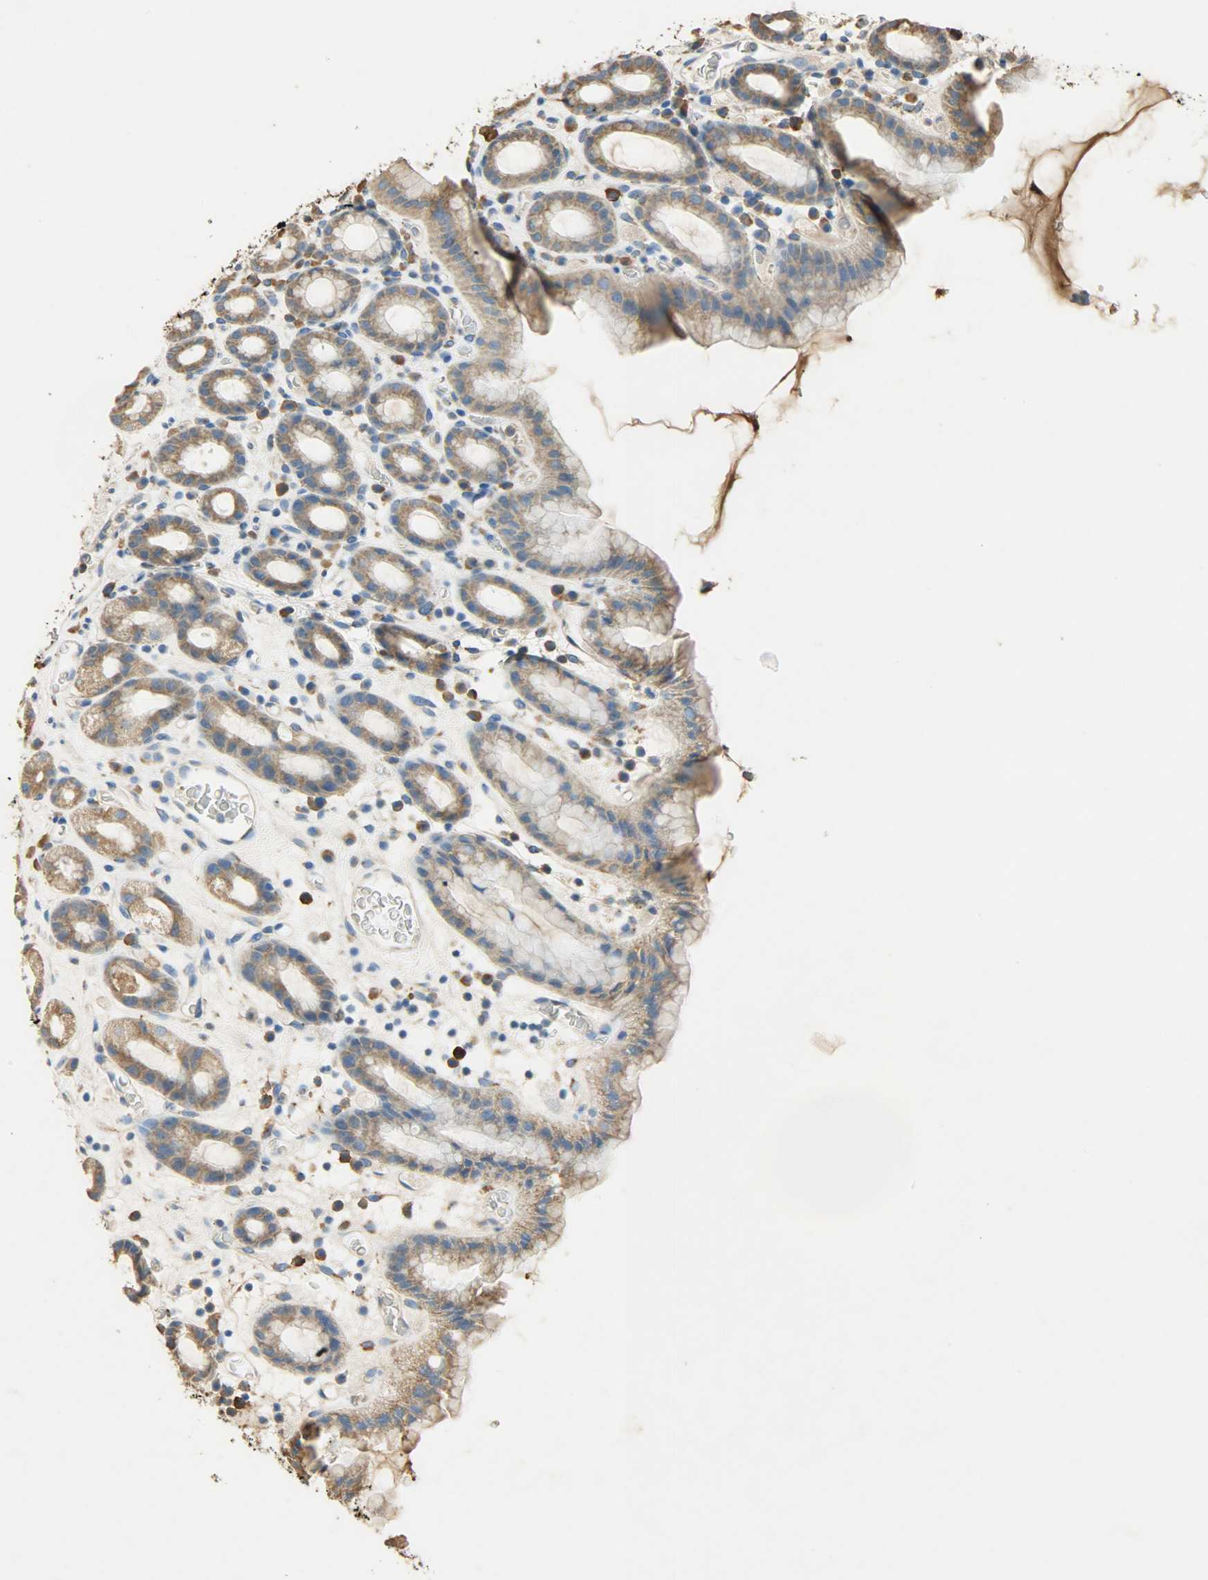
{"staining": {"intensity": "moderate", "quantity": ">75%", "location": "cytoplasmic/membranous"}, "tissue": "stomach", "cell_type": "Glandular cells", "image_type": "normal", "snomed": [{"axis": "morphology", "description": "Normal tissue, NOS"}, {"axis": "topography", "description": "Stomach, upper"}], "caption": "IHC (DAB) staining of normal stomach displays moderate cytoplasmic/membranous protein positivity in approximately >75% of glandular cells.", "gene": "HSPA5", "patient": {"sex": "male", "age": 68}}